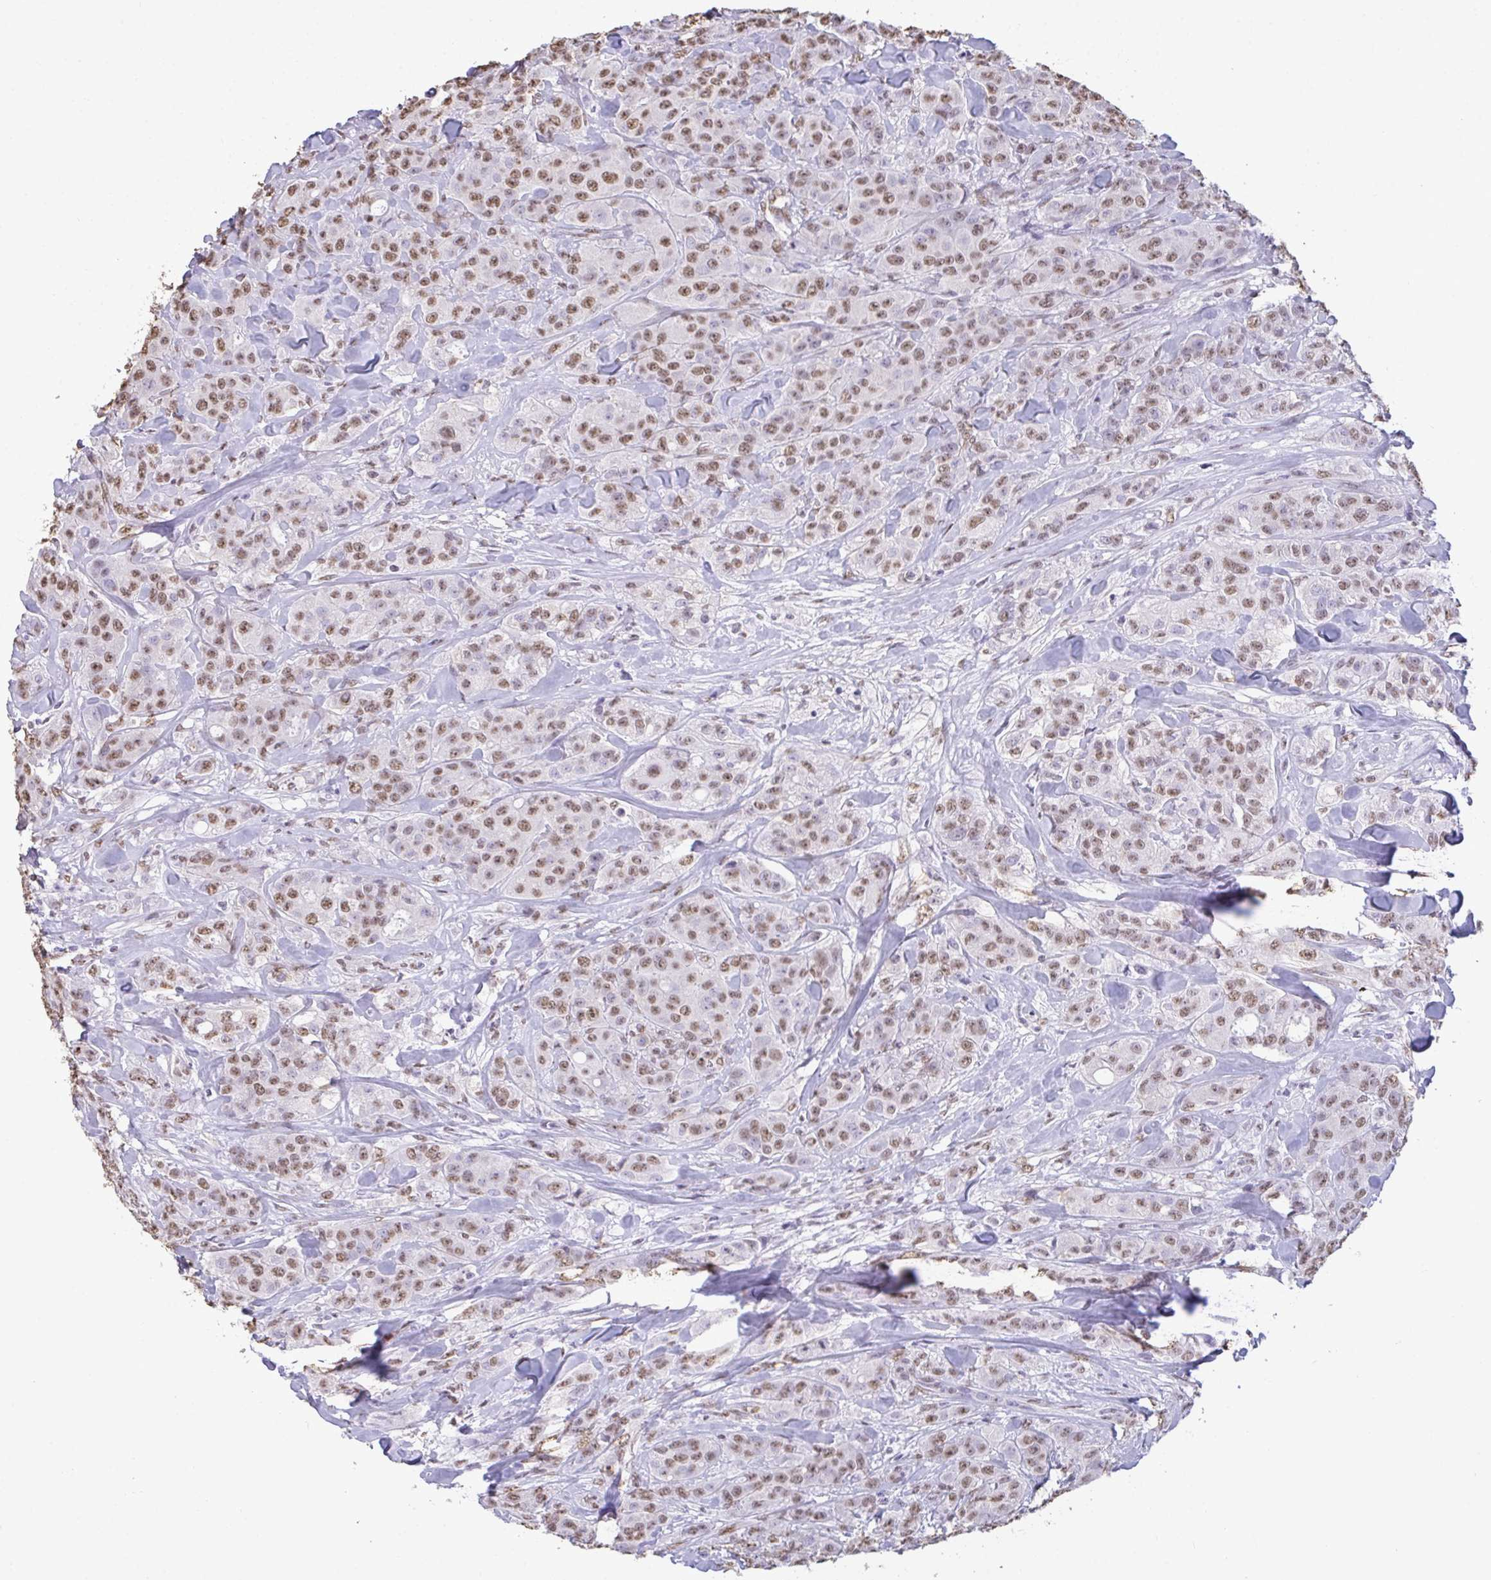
{"staining": {"intensity": "moderate", "quantity": ">75%", "location": "nuclear"}, "tissue": "breast cancer", "cell_type": "Tumor cells", "image_type": "cancer", "snomed": [{"axis": "morphology", "description": "Normal tissue, NOS"}, {"axis": "morphology", "description": "Duct carcinoma"}, {"axis": "topography", "description": "Breast"}], "caption": "Breast intraductal carcinoma stained with immunohistochemistry (IHC) displays moderate nuclear staining in approximately >75% of tumor cells. The protein is stained brown, and the nuclei are stained in blue (DAB (3,3'-diaminobenzidine) IHC with brightfield microscopy, high magnification).", "gene": "SEMA6B", "patient": {"sex": "female", "age": 43}}